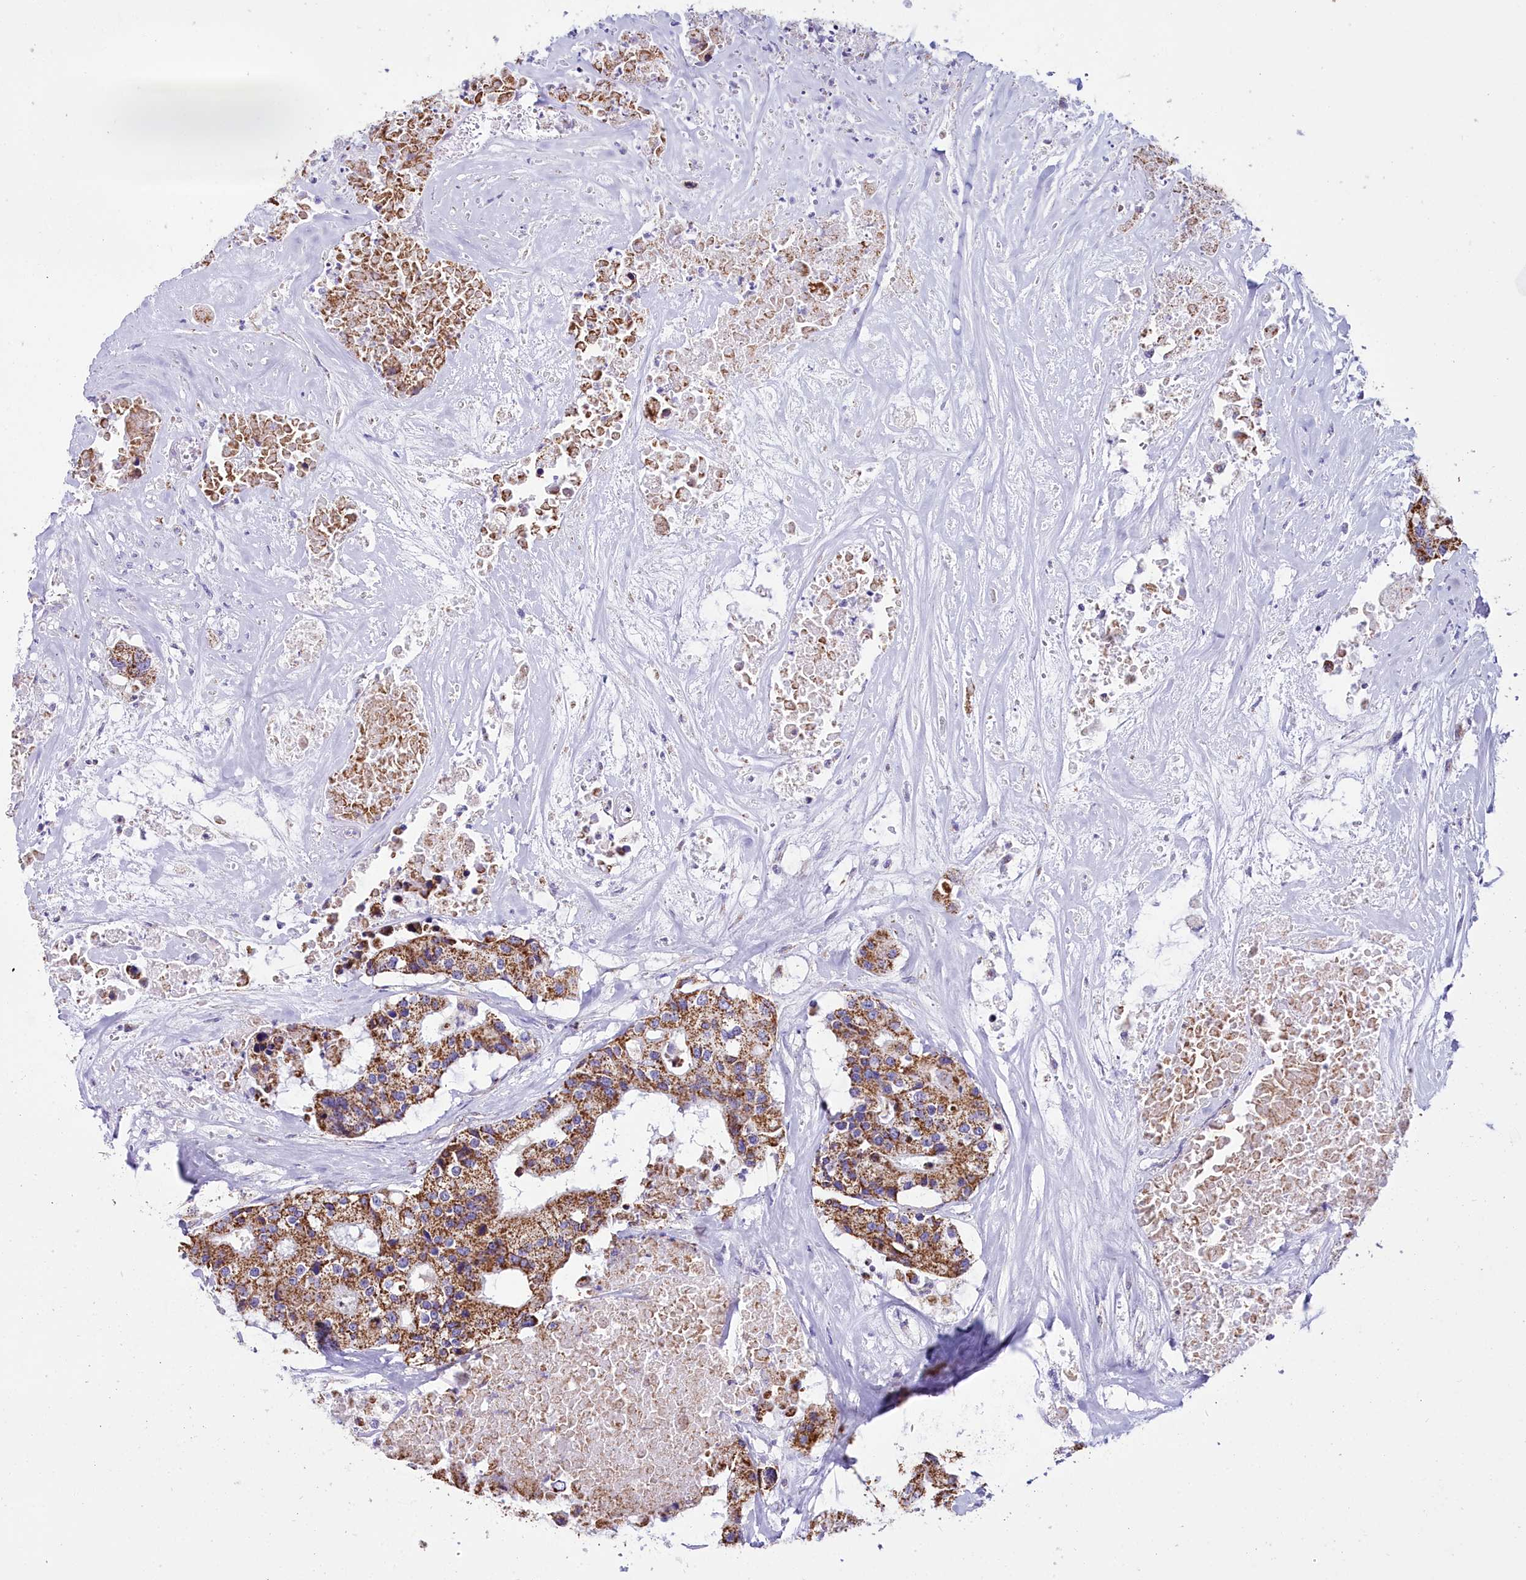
{"staining": {"intensity": "moderate", "quantity": ">75%", "location": "cytoplasmic/membranous"}, "tissue": "colorectal cancer", "cell_type": "Tumor cells", "image_type": "cancer", "snomed": [{"axis": "morphology", "description": "Adenocarcinoma, NOS"}, {"axis": "topography", "description": "Colon"}], "caption": "DAB (3,3'-diaminobenzidine) immunohistochemical staining of human colorectal cancer (adenocarcinoma) displays moderate cytoplasmic/membranous protein positivity in about >75% of tumor cells.", "gene": "WDFY3", "patient": {"sex": "male", "age": 77}}